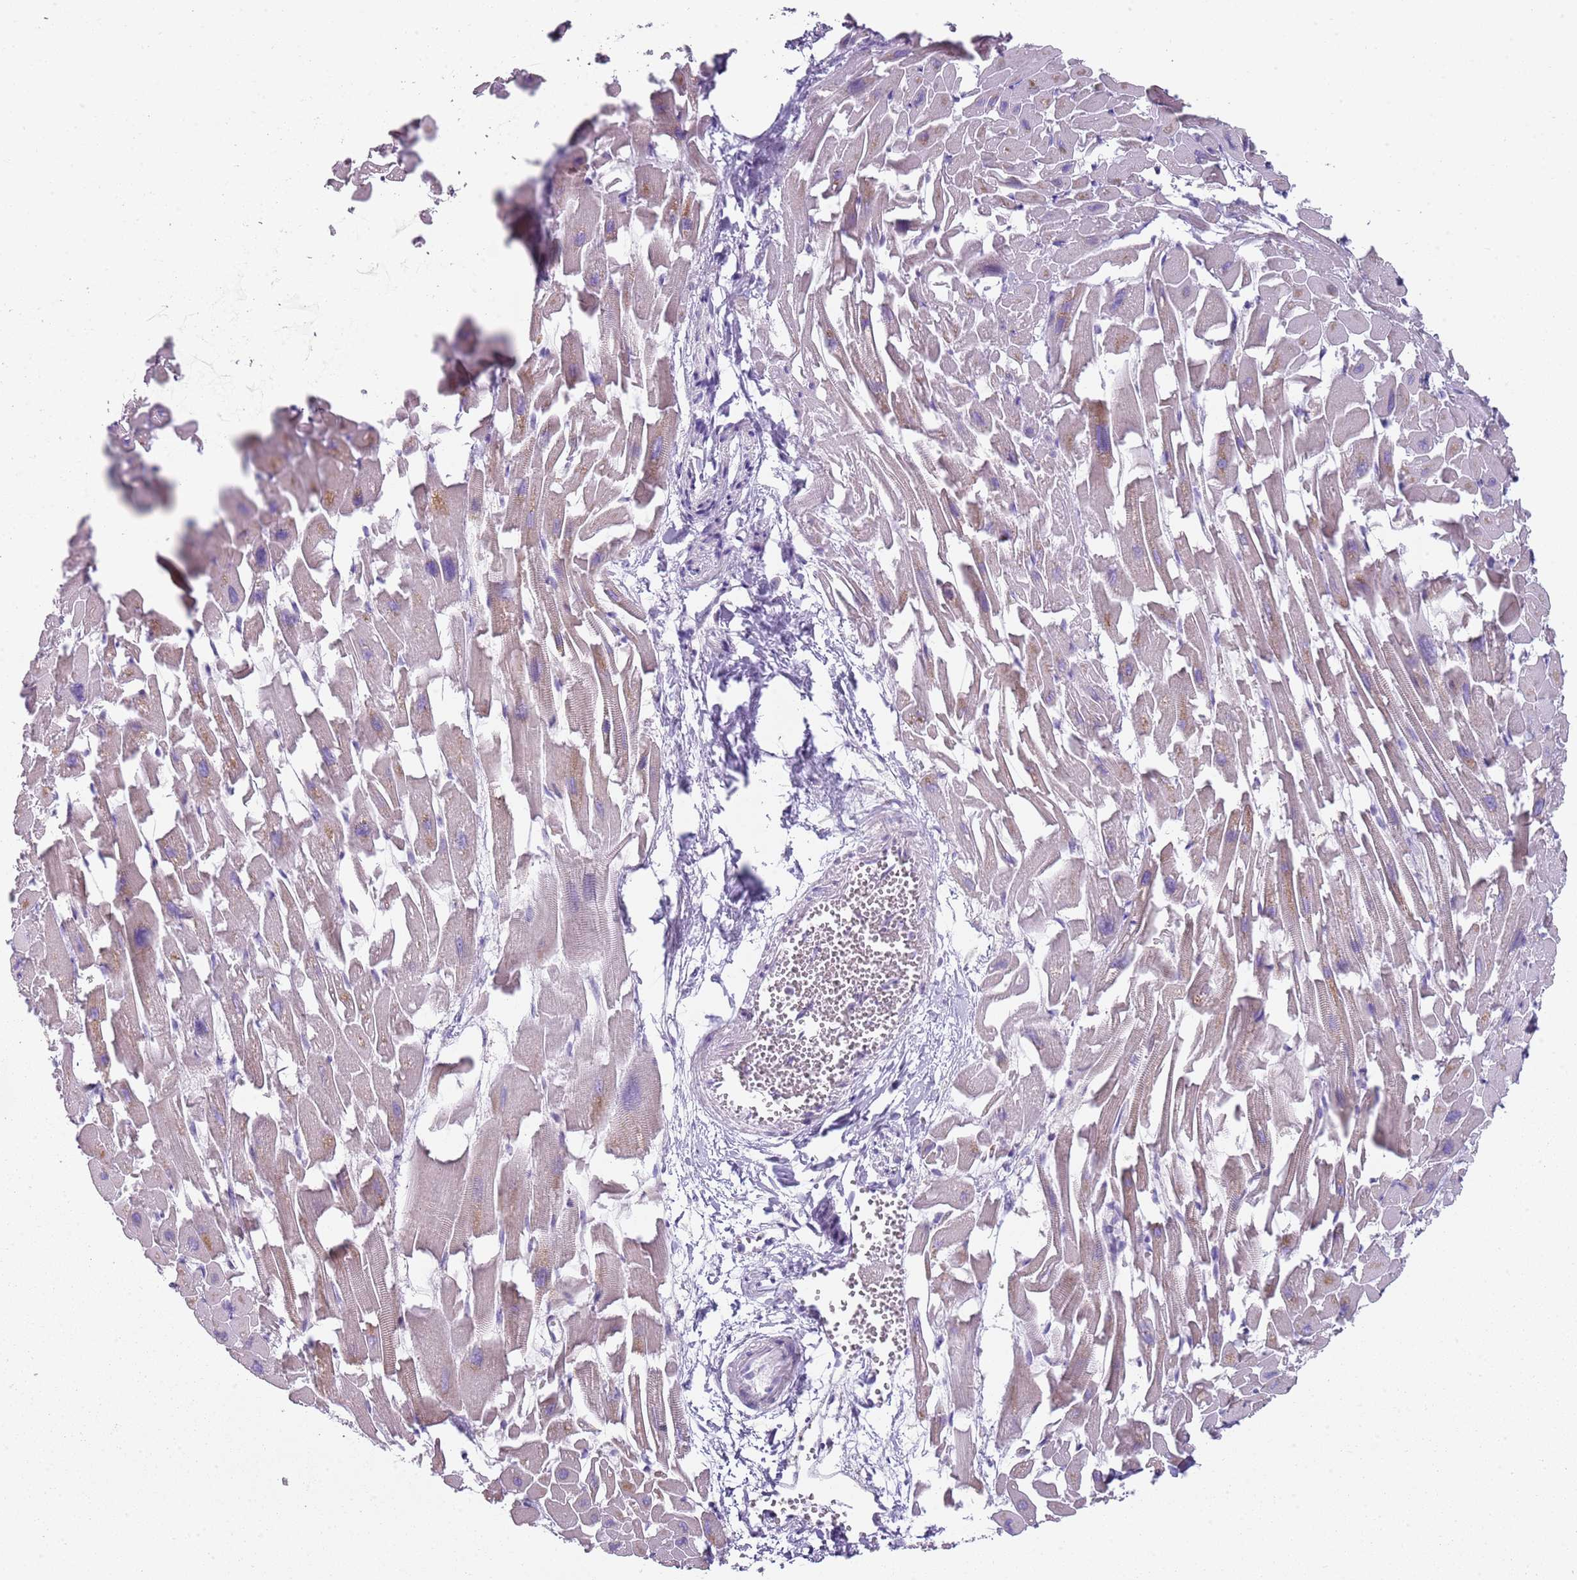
{"staining": {"intensity": "weak", "quantity": "25%-75%", "location": "cytoplasmic/membranous"}, "tissue": "heart muscle", "cell_type": "Cardiomyocytes", "image_type": "normal", "snomed": [{"axis": "morphology", "description": "Normal tissue, NOS"}, {"axis": "topography", "description": "Heart"}], "caption": "Weak cytoplasmic/membranous protein staining is present in approximately 25%-75% of cardiomyocytes in heart muscle.", "gene": "SMARCAL1", "patient": {"sex": "female", "age": 64}}